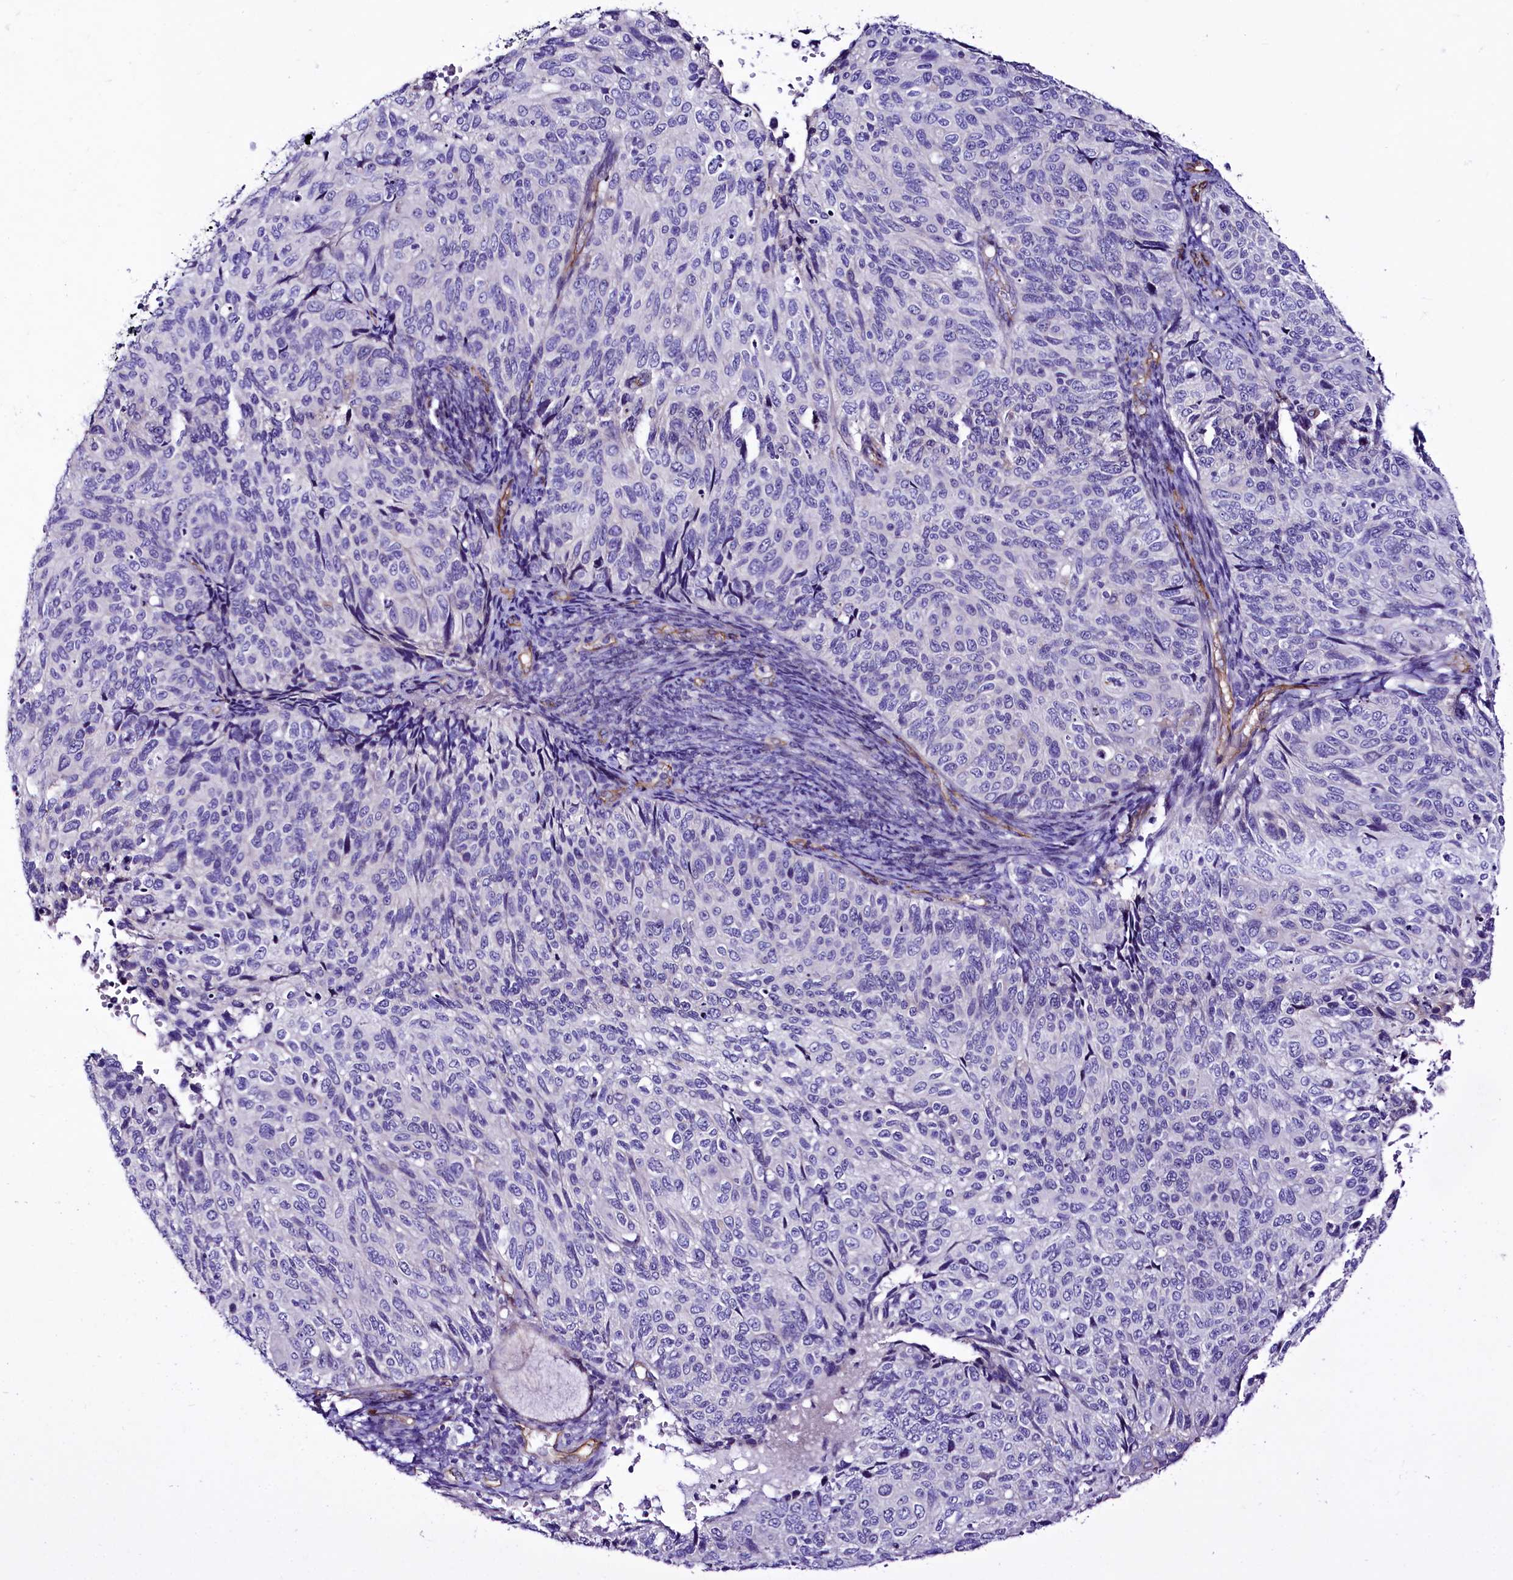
{"staining": {"intensity": "negative", "quantity": "none", "location": "none"}, "tissue": "cervical cancer", "cell_type": "Tumor cells", "image_type": "cancer", "snomed": [{"axis": "morphology", "description": "Squamous cell carcinoma, NOS"}, {"axis": "topography", "description": "Cervix"}], "caption": "This micrograph is of squamous cell carcinoma (cervical) stained with IHC to label a protein in brown with the nuclei are counter-stained blue. There is no staining in tumor cells. Nuclei are stained in blue.", "gene": "SLF1", "patient": {"sex": "female", "age": 70}}